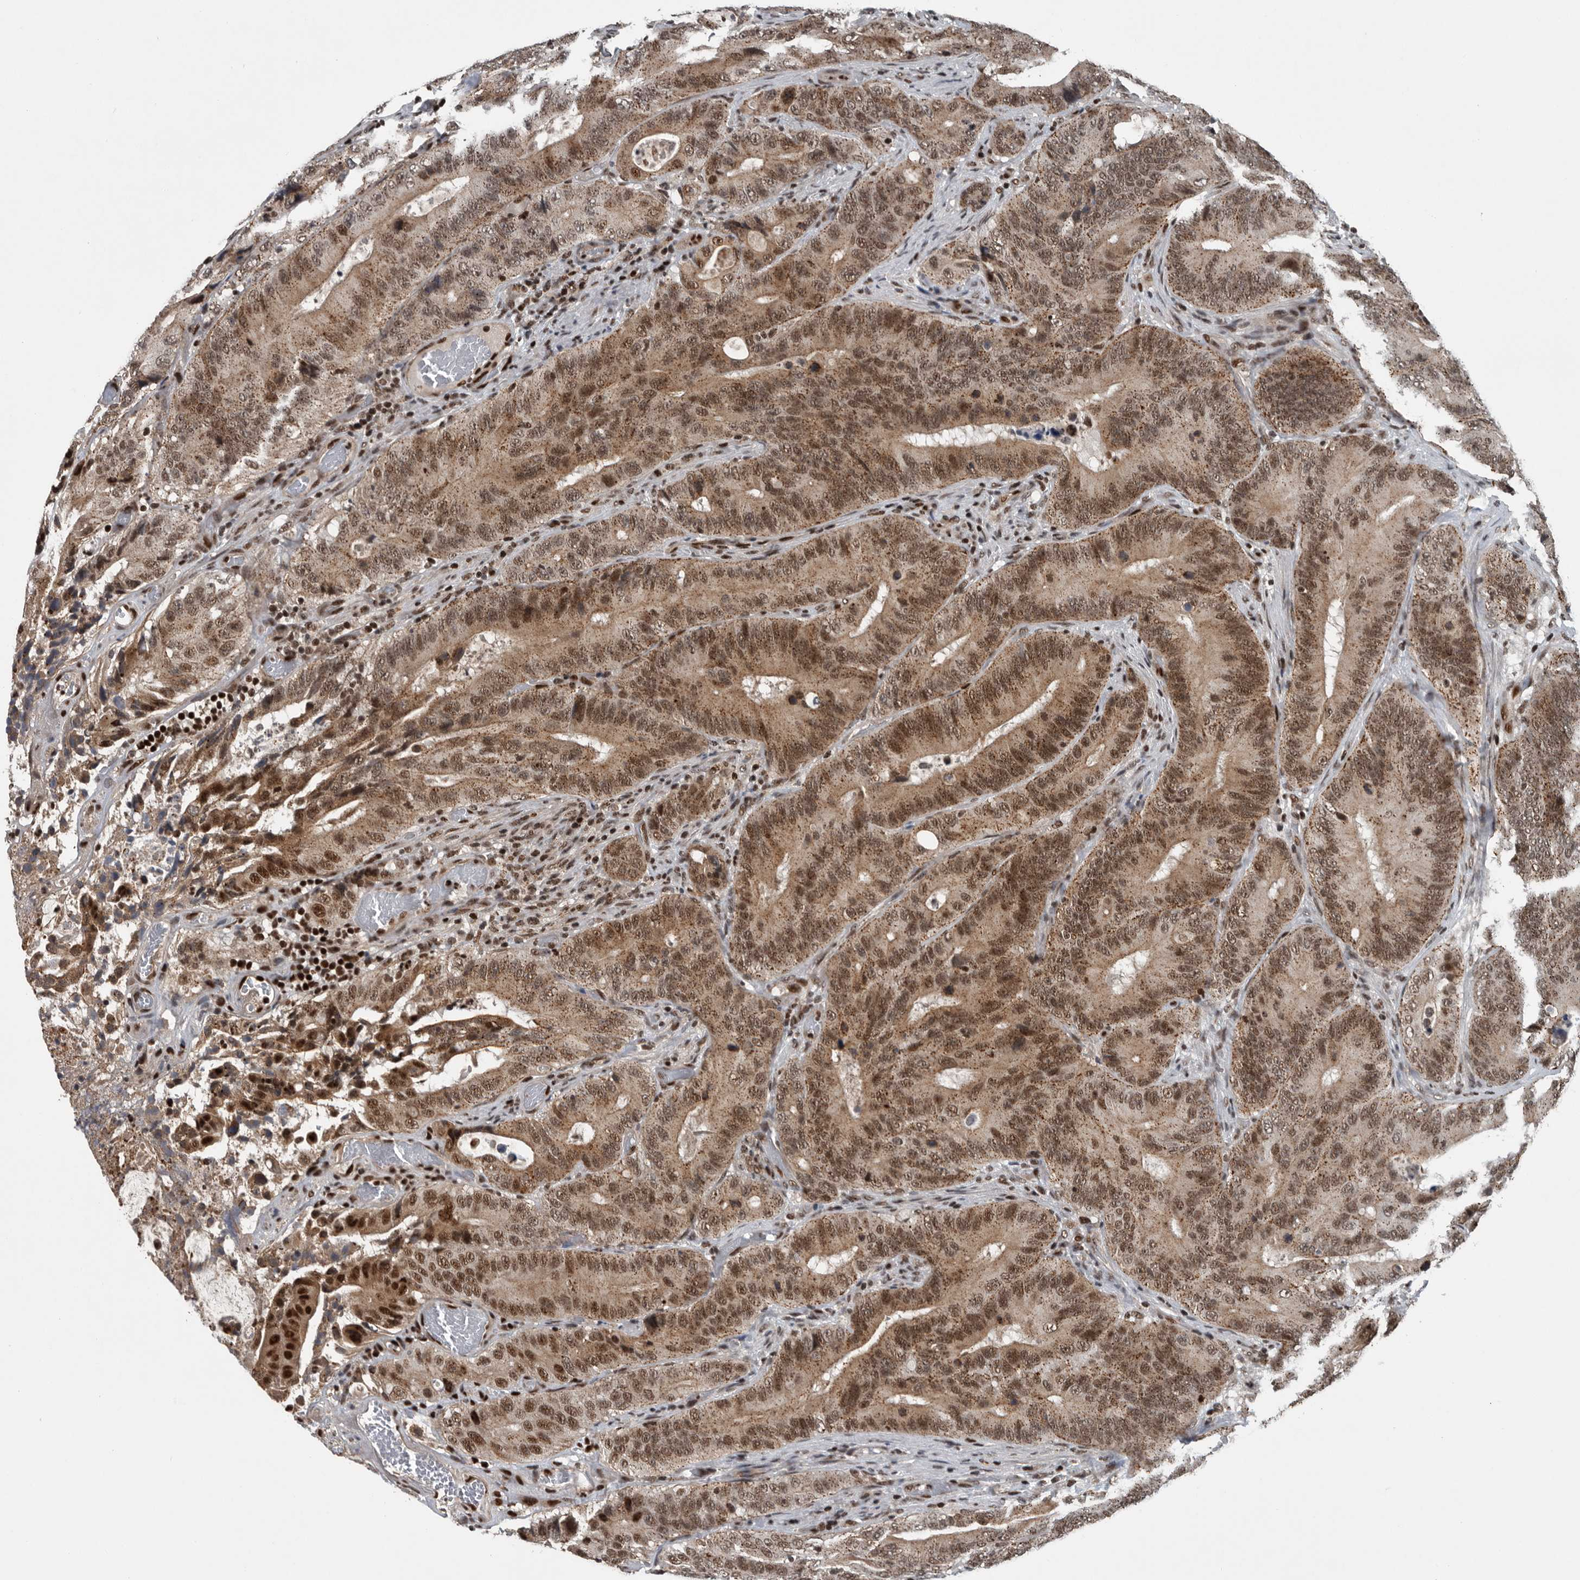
{"staining": {"intensity": "moderate", "quantity": "25%-75%", "location": "cytoplasmic/membranous,nuclear"}, "tissue": "colorectal cancer", "cell_type": "Tumor cells", "image_type": "cancer", "snomed": [{"axis": "morphology", "description": "Adenocarcinoma, NOS"}, {"axis": "topography", "description": "Colon"}], "caption": "This is a photomicrograph of immunohistochemistry (IHC) staining of colorectal cancer, which shows moderate positivity in the cytoplasmic/membranous and nuclear of tumor cells.", "gene": "SENP7", "patient": {"sex": "male", "age": 83}}